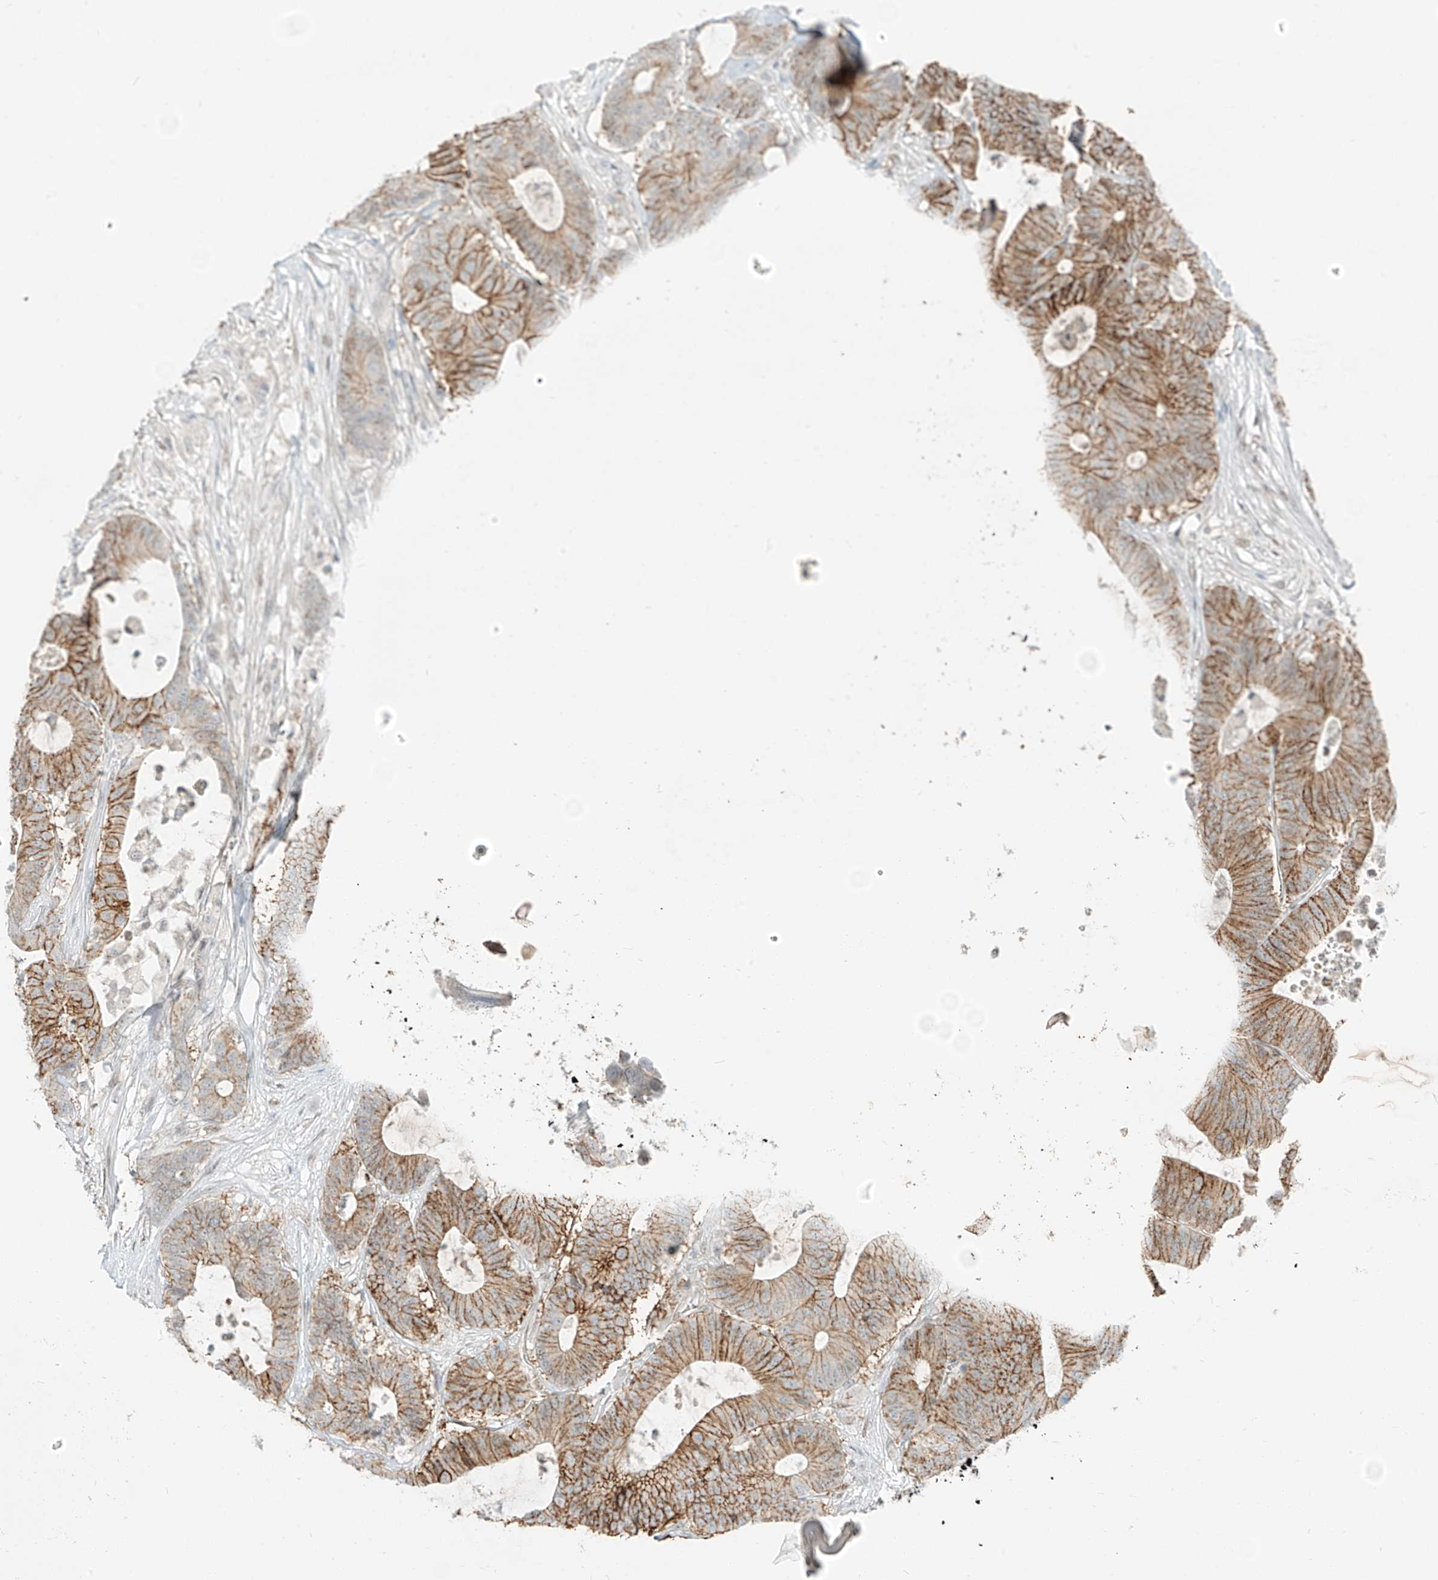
{"staining": {"intensity": "strong", "quantity": ">75%", "location": "cytoplasmic/membranous"}, "tissue": "colorectal cancer", "cell_type": "Tumor cells", "image_type": "cancer", "snomed": [{"axis": "morphology", "description": "Adenocarcinoma, NOS"}, {"axis": "topography", "description": "Colon"}], "caption": "Human colorectal cancer stained with a protein marker demonstrates strong staining in tumor cells.", "gene": "ZNF774", "patient": {"sex": "female", "age": 84}}